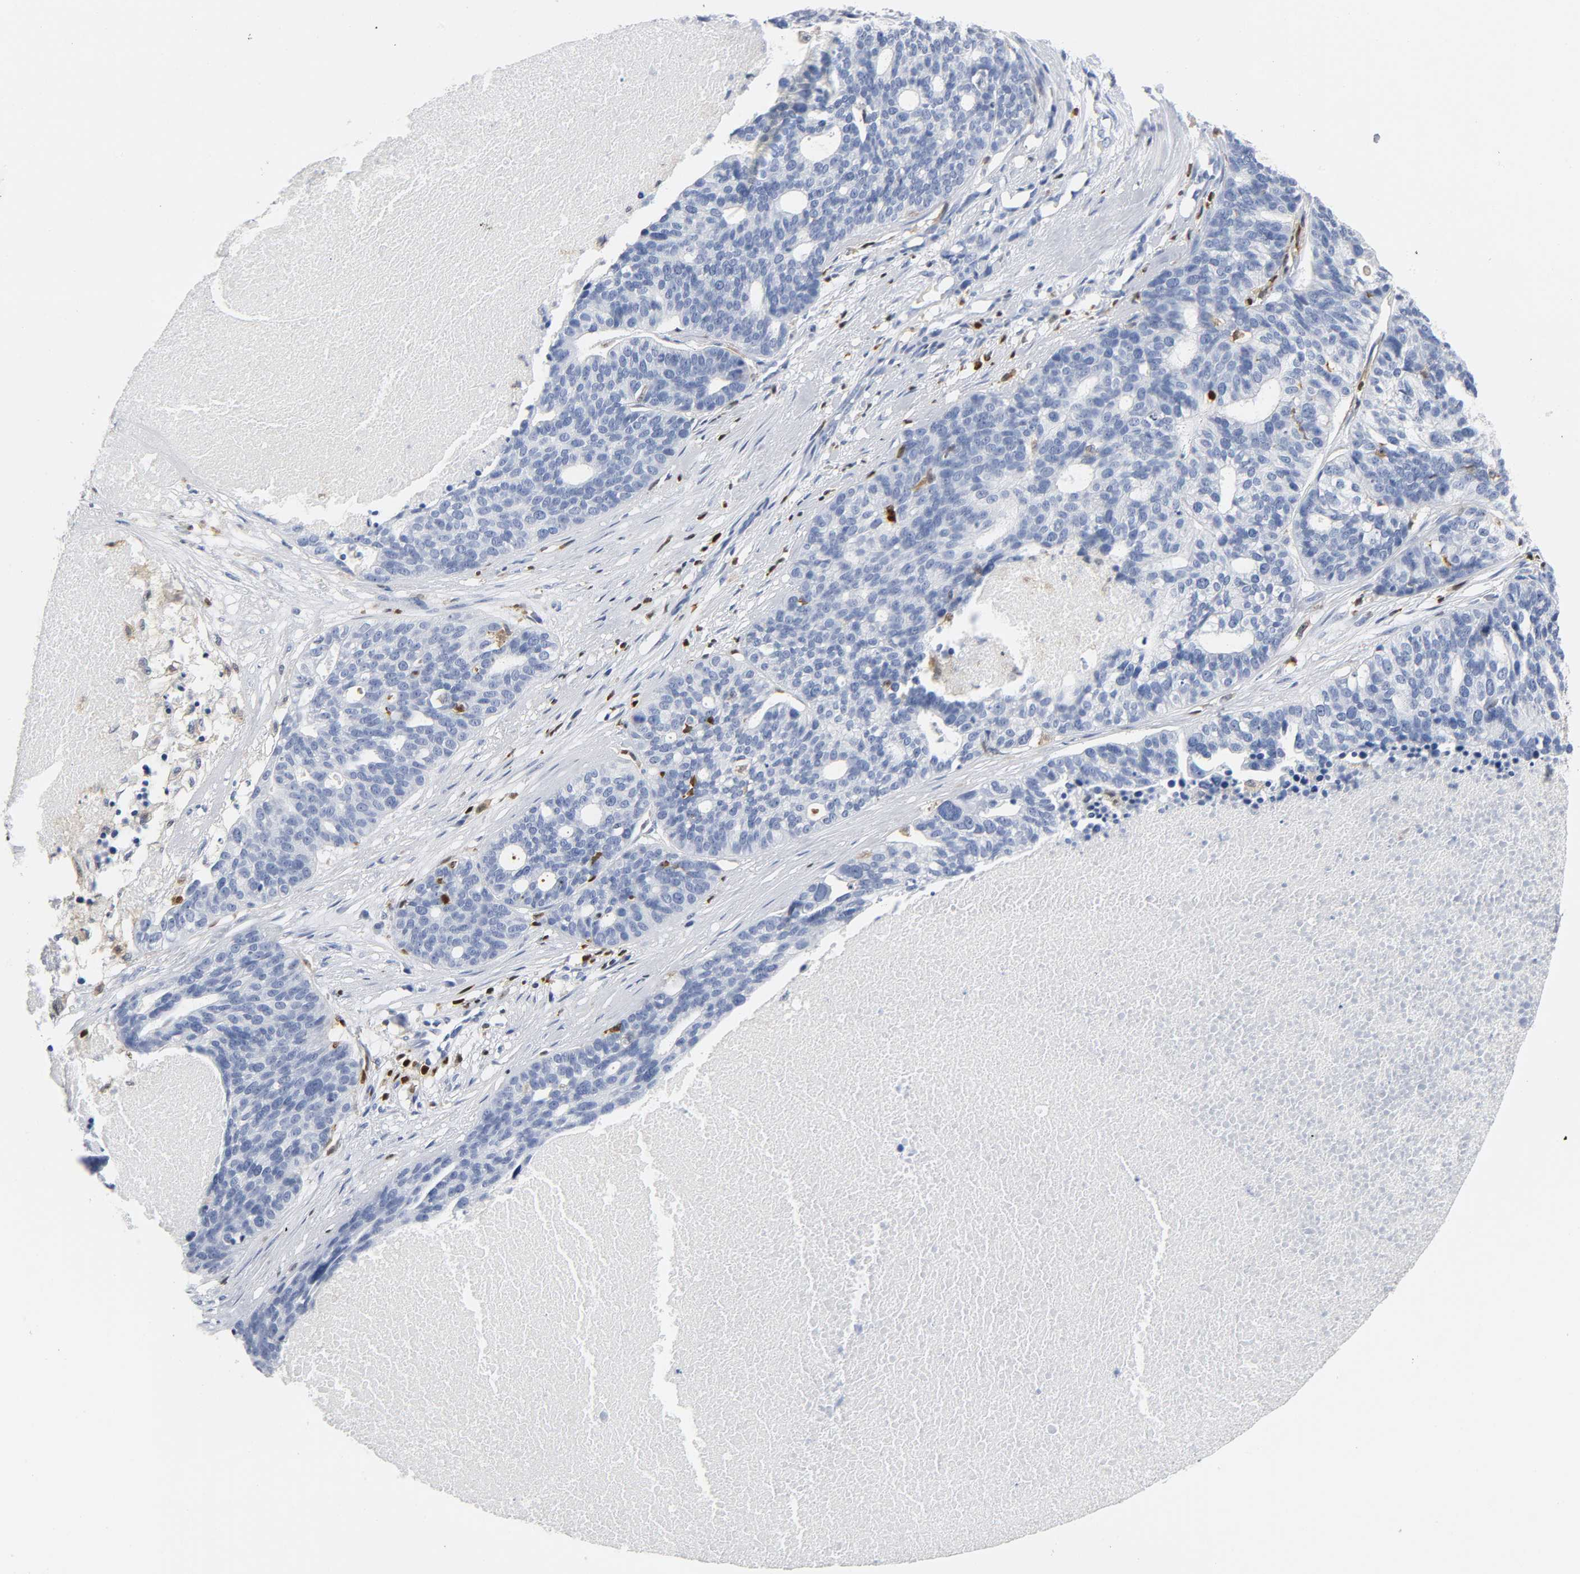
{"staining": {"intensity": "negative", "quantity": "none", "location": "none"}, "tissue": "ovarian cancer", "cell_type": "Tumor cells", "image_type": "cancer", "snomed": [{"axis": "morphology", "description": "Cystadenocarcinoma, serous, NOS"}, {"axis": "topography", "description": "Ovary"}], "caption": "This is an immunohistochemistry (IHC) photomicrograph of human ovarian cancer. There is no expression in tumor cells.", "gene": "DOK2", "patient": {"sex": "female", "age": 59}}